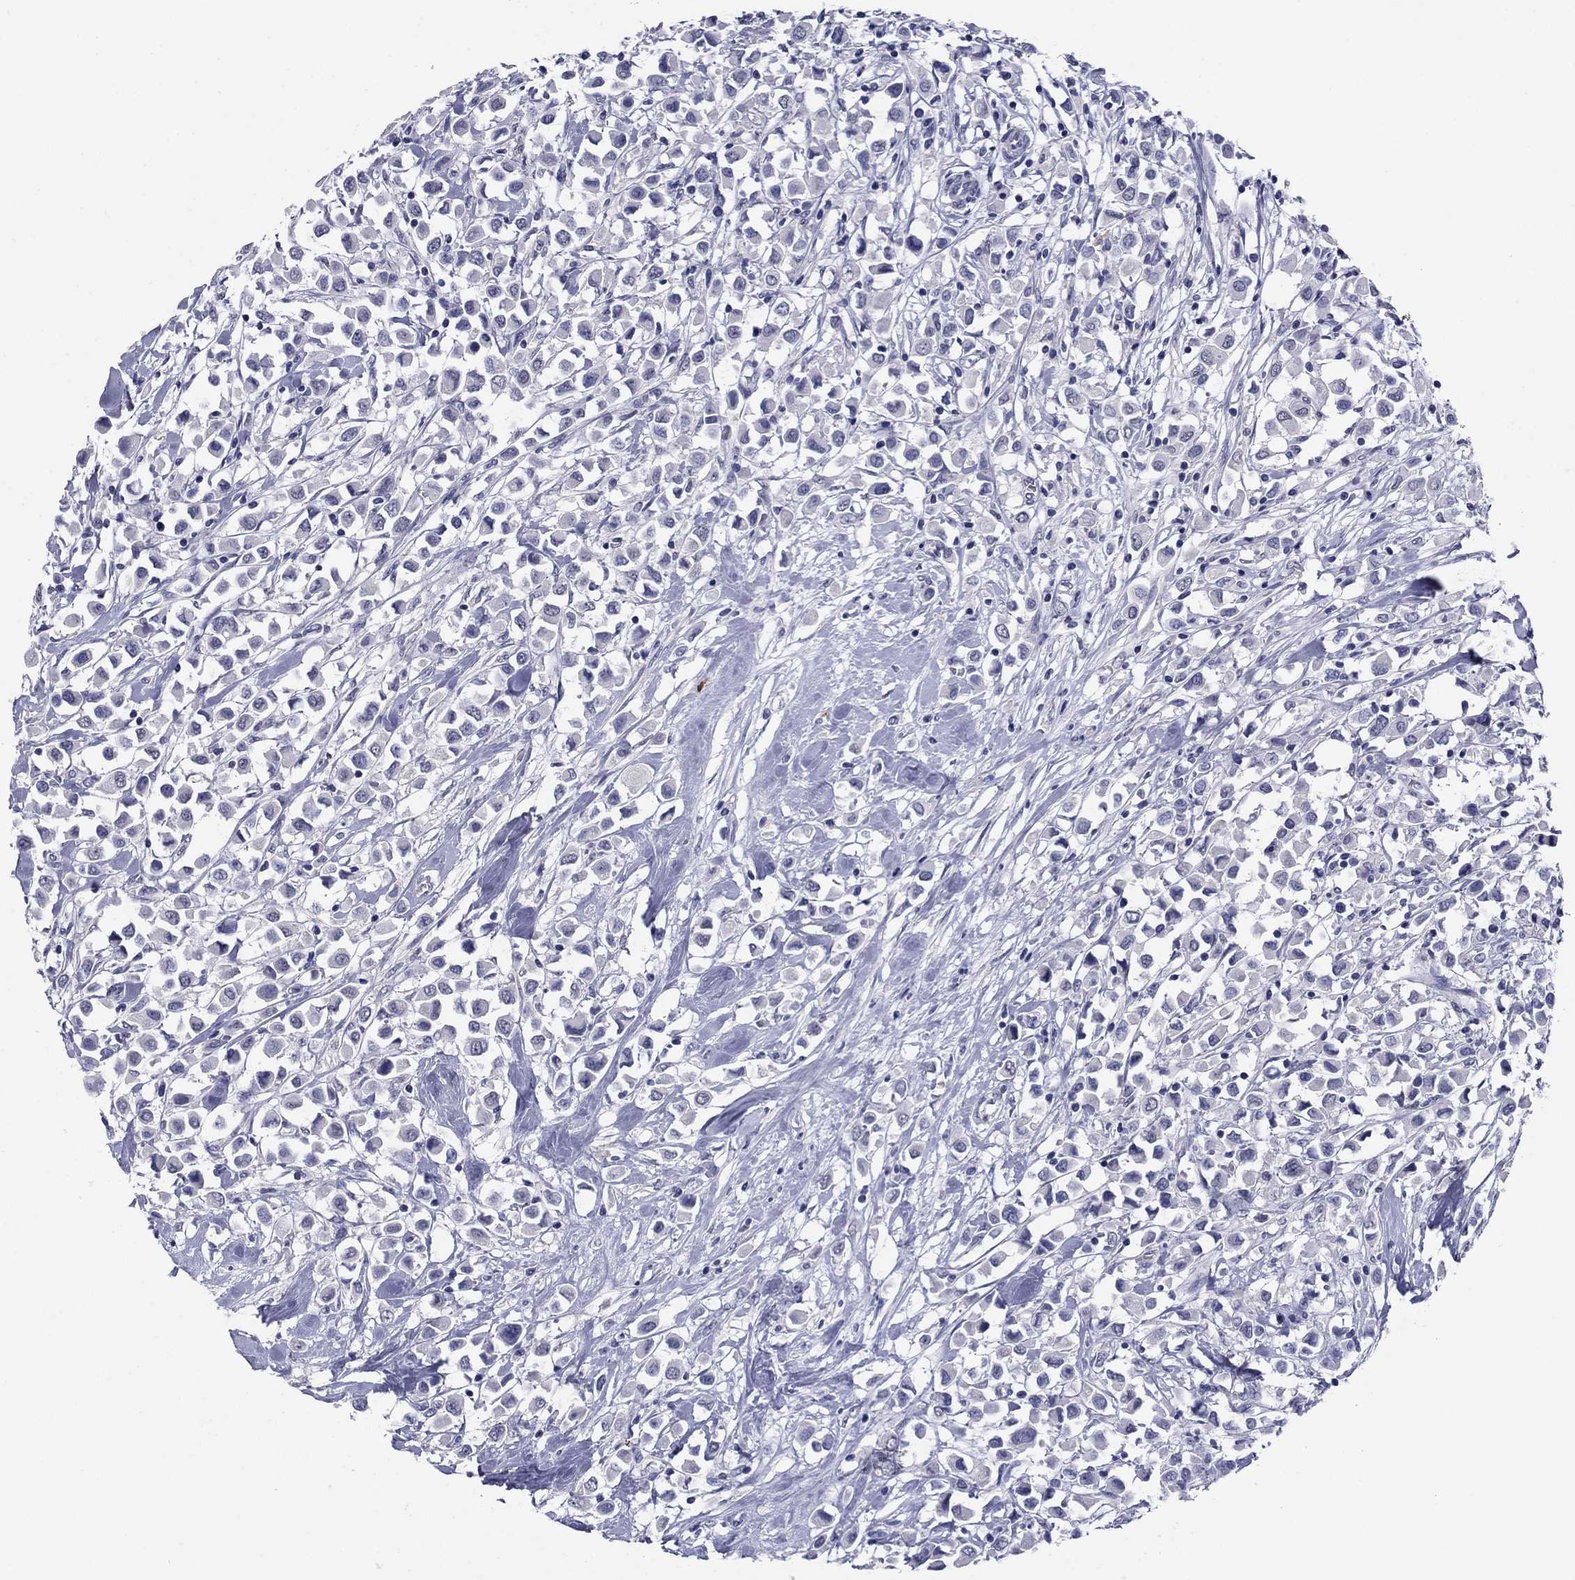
{"staining": {"intensity": "negative", "quantity": "none", "location": "none"}, "tissue": "breast cancer", "cell_type": "Tumor cells", "image_type": "cancer", "snomed": [{"axis": "morphology", "description": "Duct carcinoma"}, {"axis": "topography", "description": "Breast"}], "caption": "This is a micrograph of IHC staining of breast cancer (infiltrating ductal carcinoma), which shows no expression in tumor cells.", "gene": "HAO1", "patient": {"sex": "female", "age": 61}}